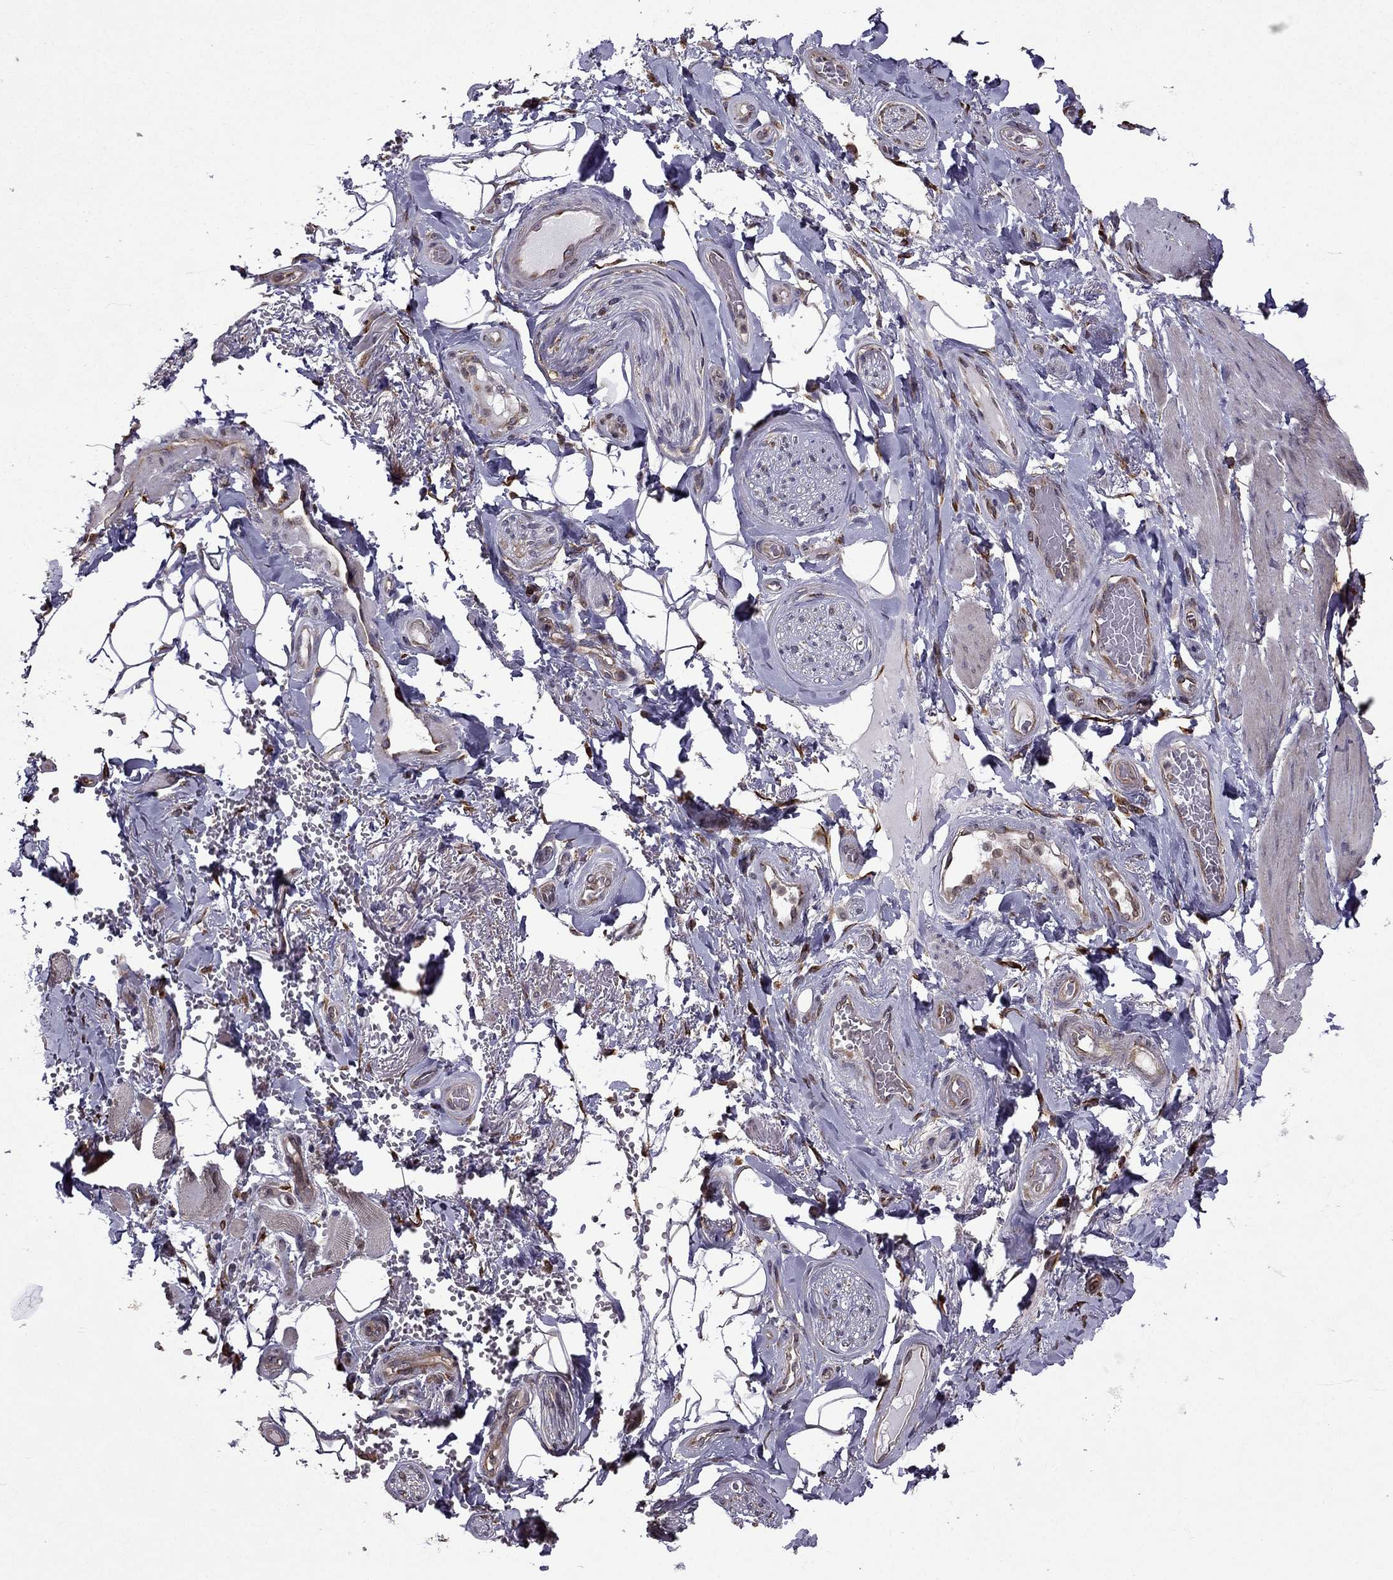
{"staining": {"intensity": "negative", "quantity": "none", "location": "none"}, "tissue": "adipose tissue", "cell_type": "Adipocytes", "image_type": "normal", "snomed": [{"axis": "morphology", "description": "Normal tissue, NOS"}, {"axis": "topography", "description": "Anal"}, {"axis": "topography", "description": "Peripheral nerve tissue"}], "caption": "High magnification brightfield microscopy of benign adipose tissue stained with DAB (brown) and counterstained with hematoxylin (blue): adipocytes show no significant staining.", "gene": "IKBIP", "patient": {"sex": "male", "age": 53}}